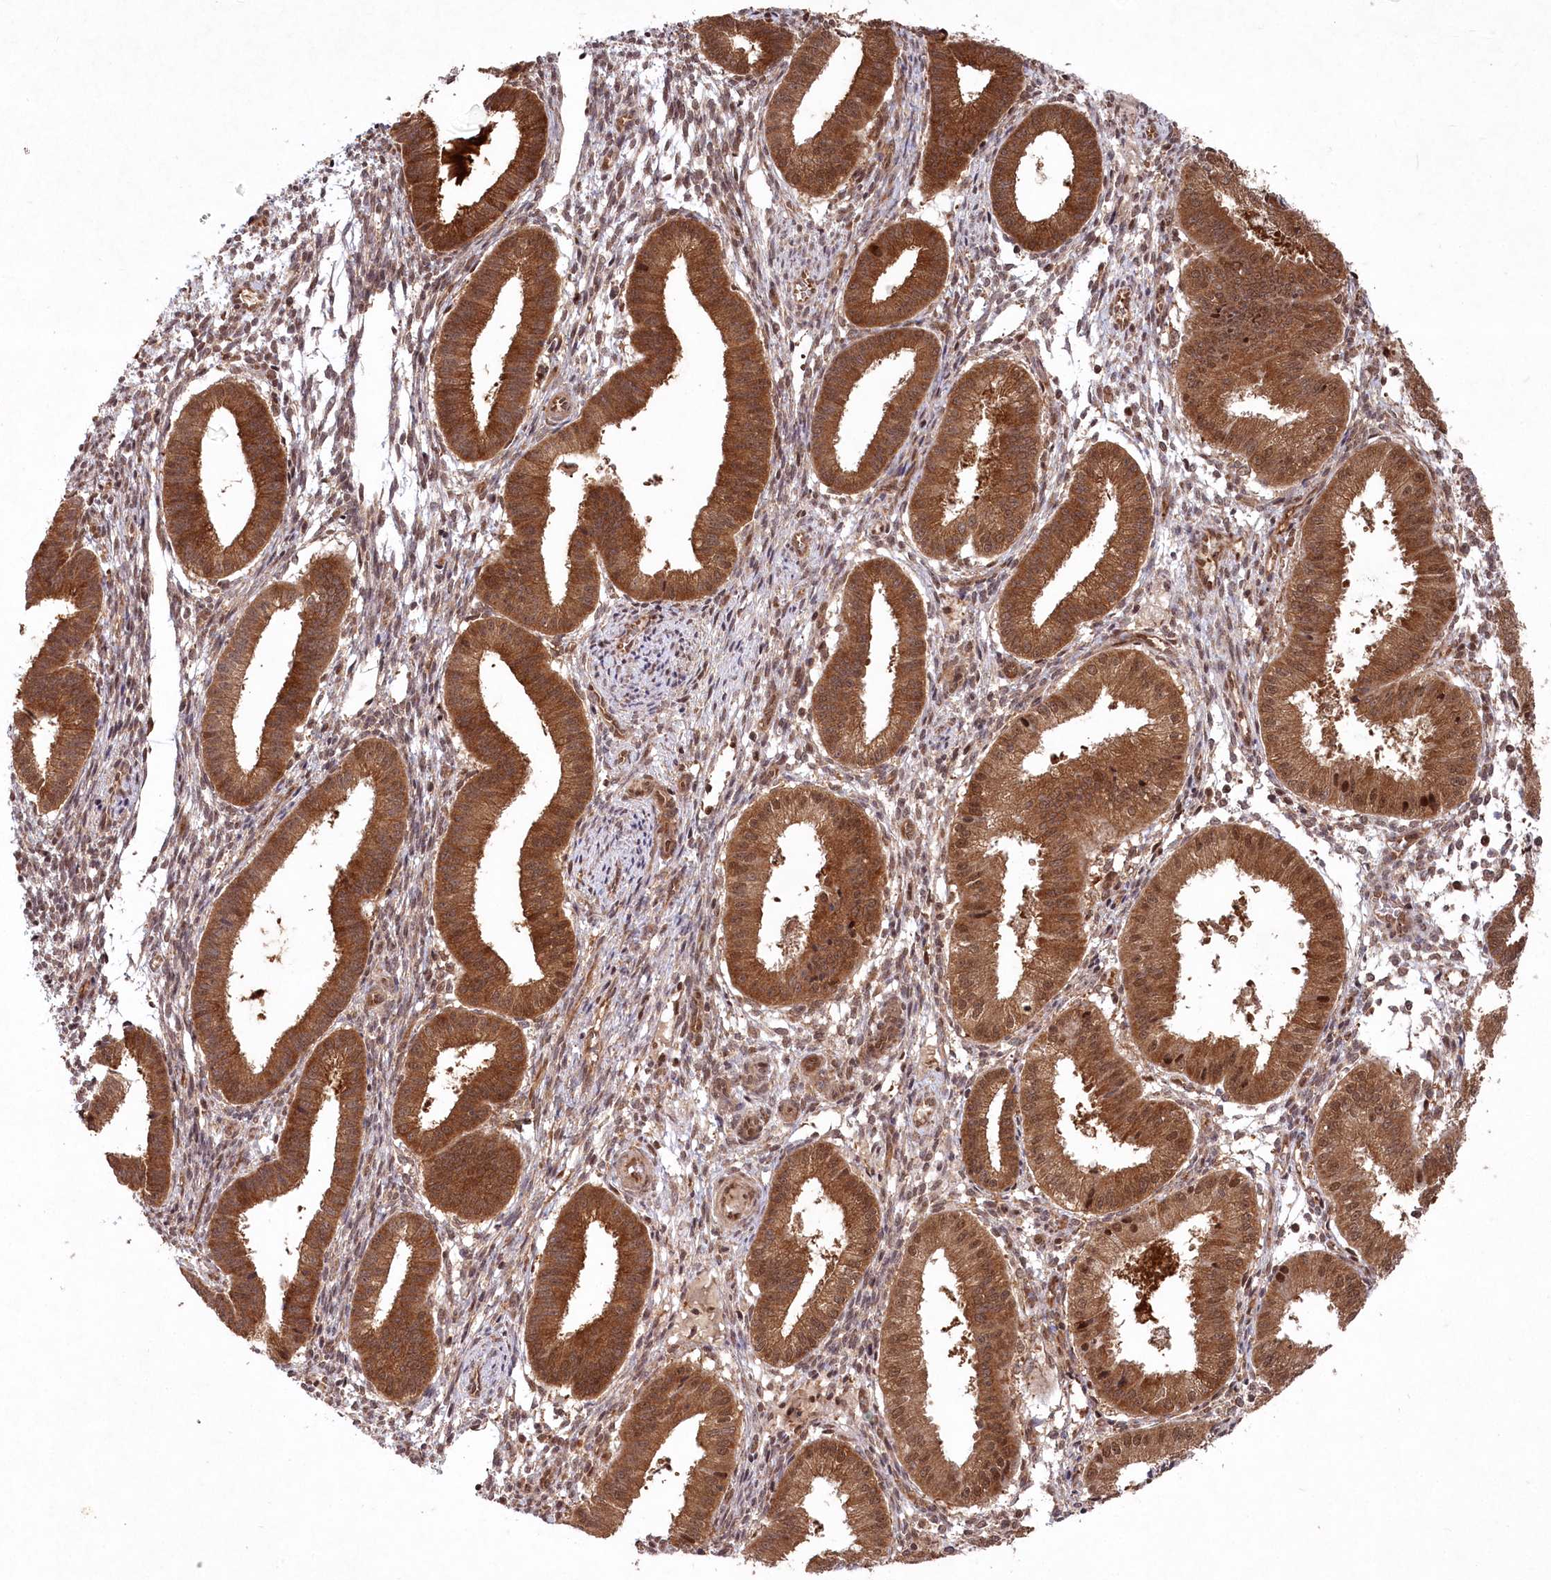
{"staining": {"intensity": "moderate", "quantity": ">75%", "location": "nuclear"}, "tissue": "endometrium", "cell_type": "Cells in endometrial stroma", "image_type": "normal", "snomed": [{"axis": "morphology", "description": "Normal tissue, NOS"}, {"axis": "topography", "description": "Endometrium"}], "caption": "Immunohistochemistry (IHC) micrograph of benign endometrium stained for a protein (brown), which exhibits medium levels of moderate nuclear expression in about >75% of cells in endometrial stroma.", "gene": "PSMA1", "patient": {"sex": "female", "age": 39}}